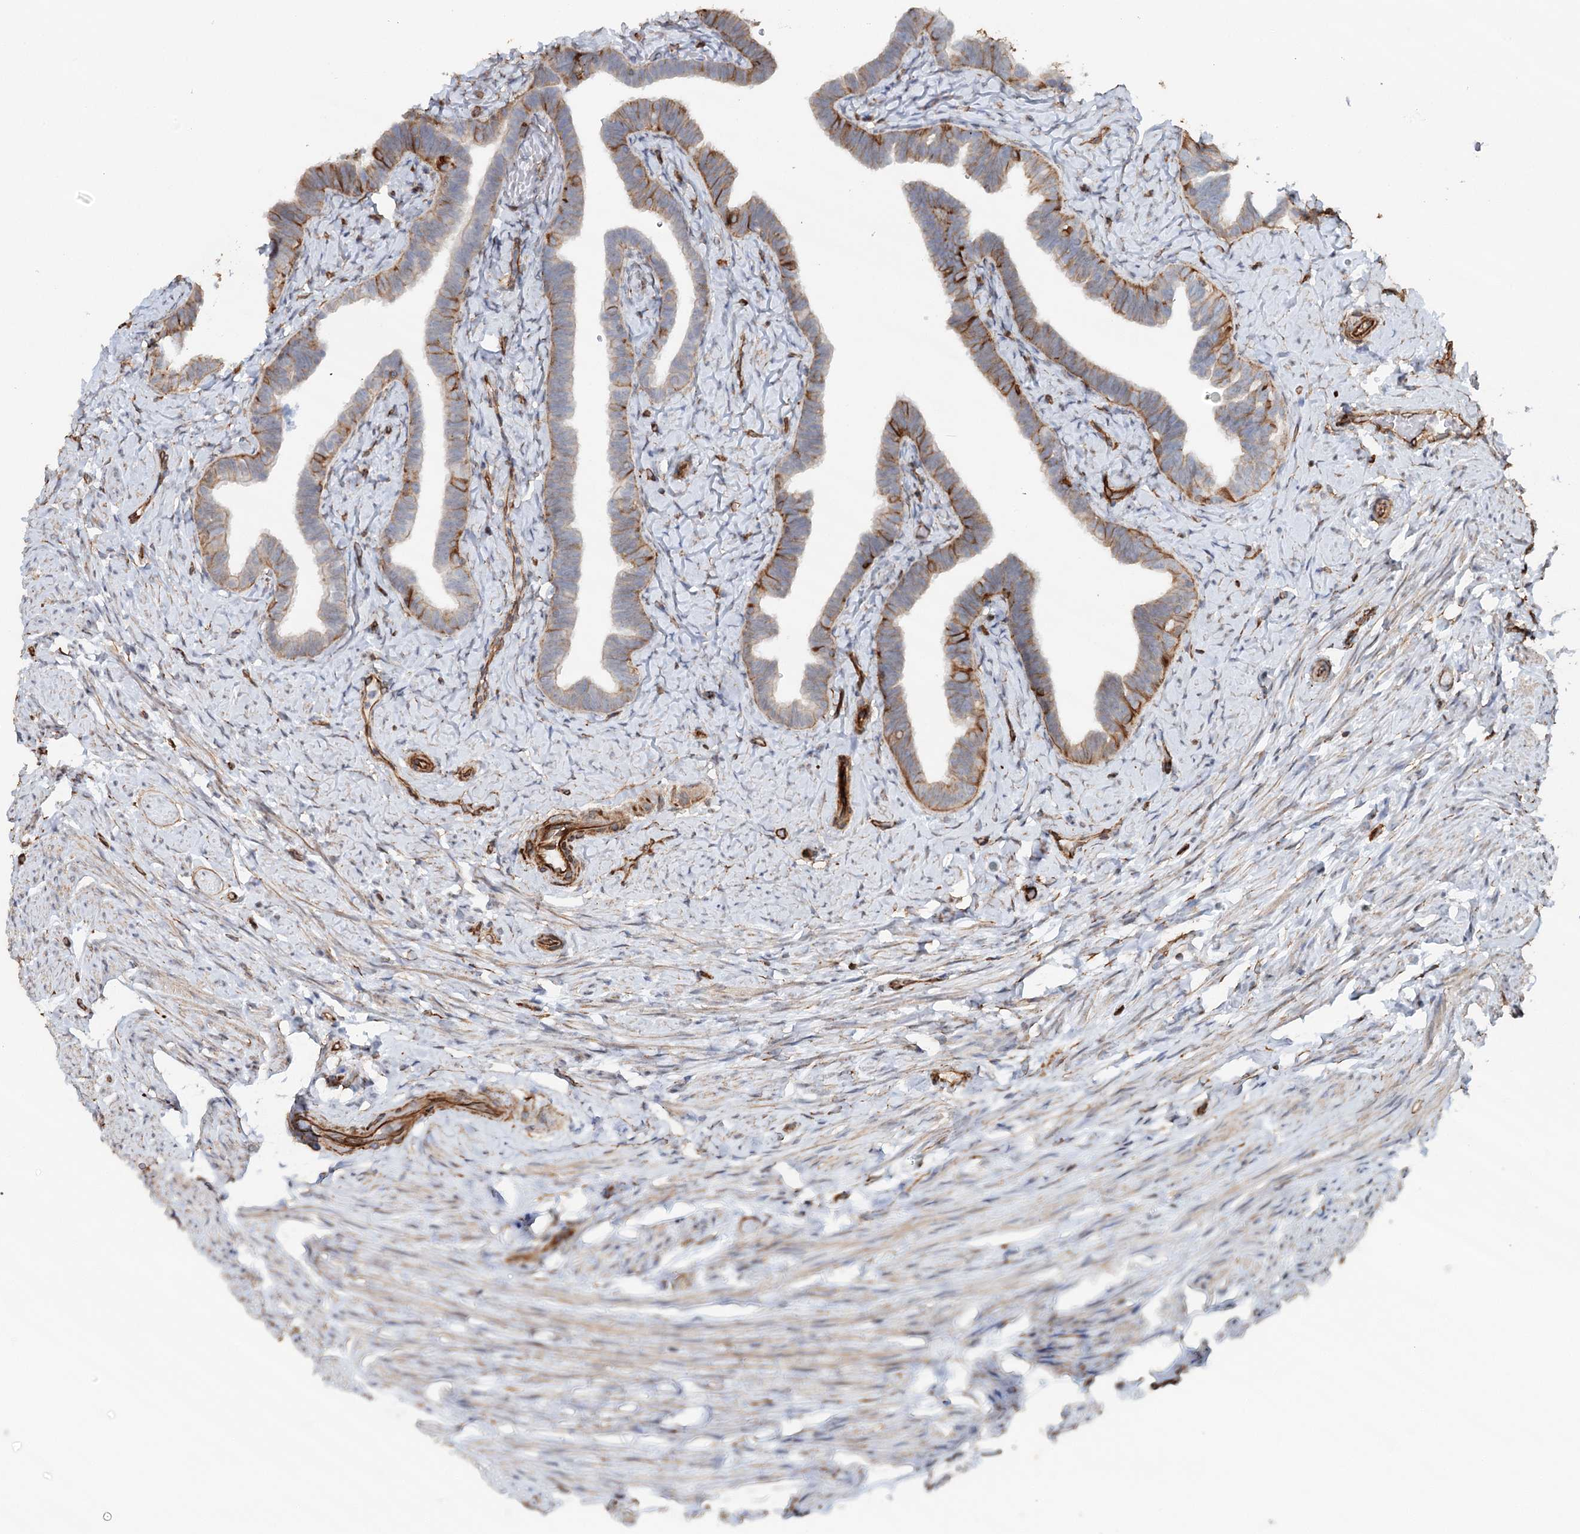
{"staining": {"intensity": "moderate", "quantity": "<25%", "location": "cytoplasmic/membranous"}, "tissue": "fallopian tube", "cell_type": "Glandular cells", "image_type": "normal", "snomed": [{"axis": "morphology", "description": "Normal tissue, NOS"}, {"axis": "topography", "description": "Fallopian tube"}], "caption": "An image of fallopian tube stained for a protein displays moderate cytoplasmic/membranous brown staining in glandular cells. The protein is stained brown, and the nuclei are stained in blue (DAB IHC with brightfield microscopy, high magnification).", "gene": "SYNPO", "patient": {"sex": "female", "age": 39}}